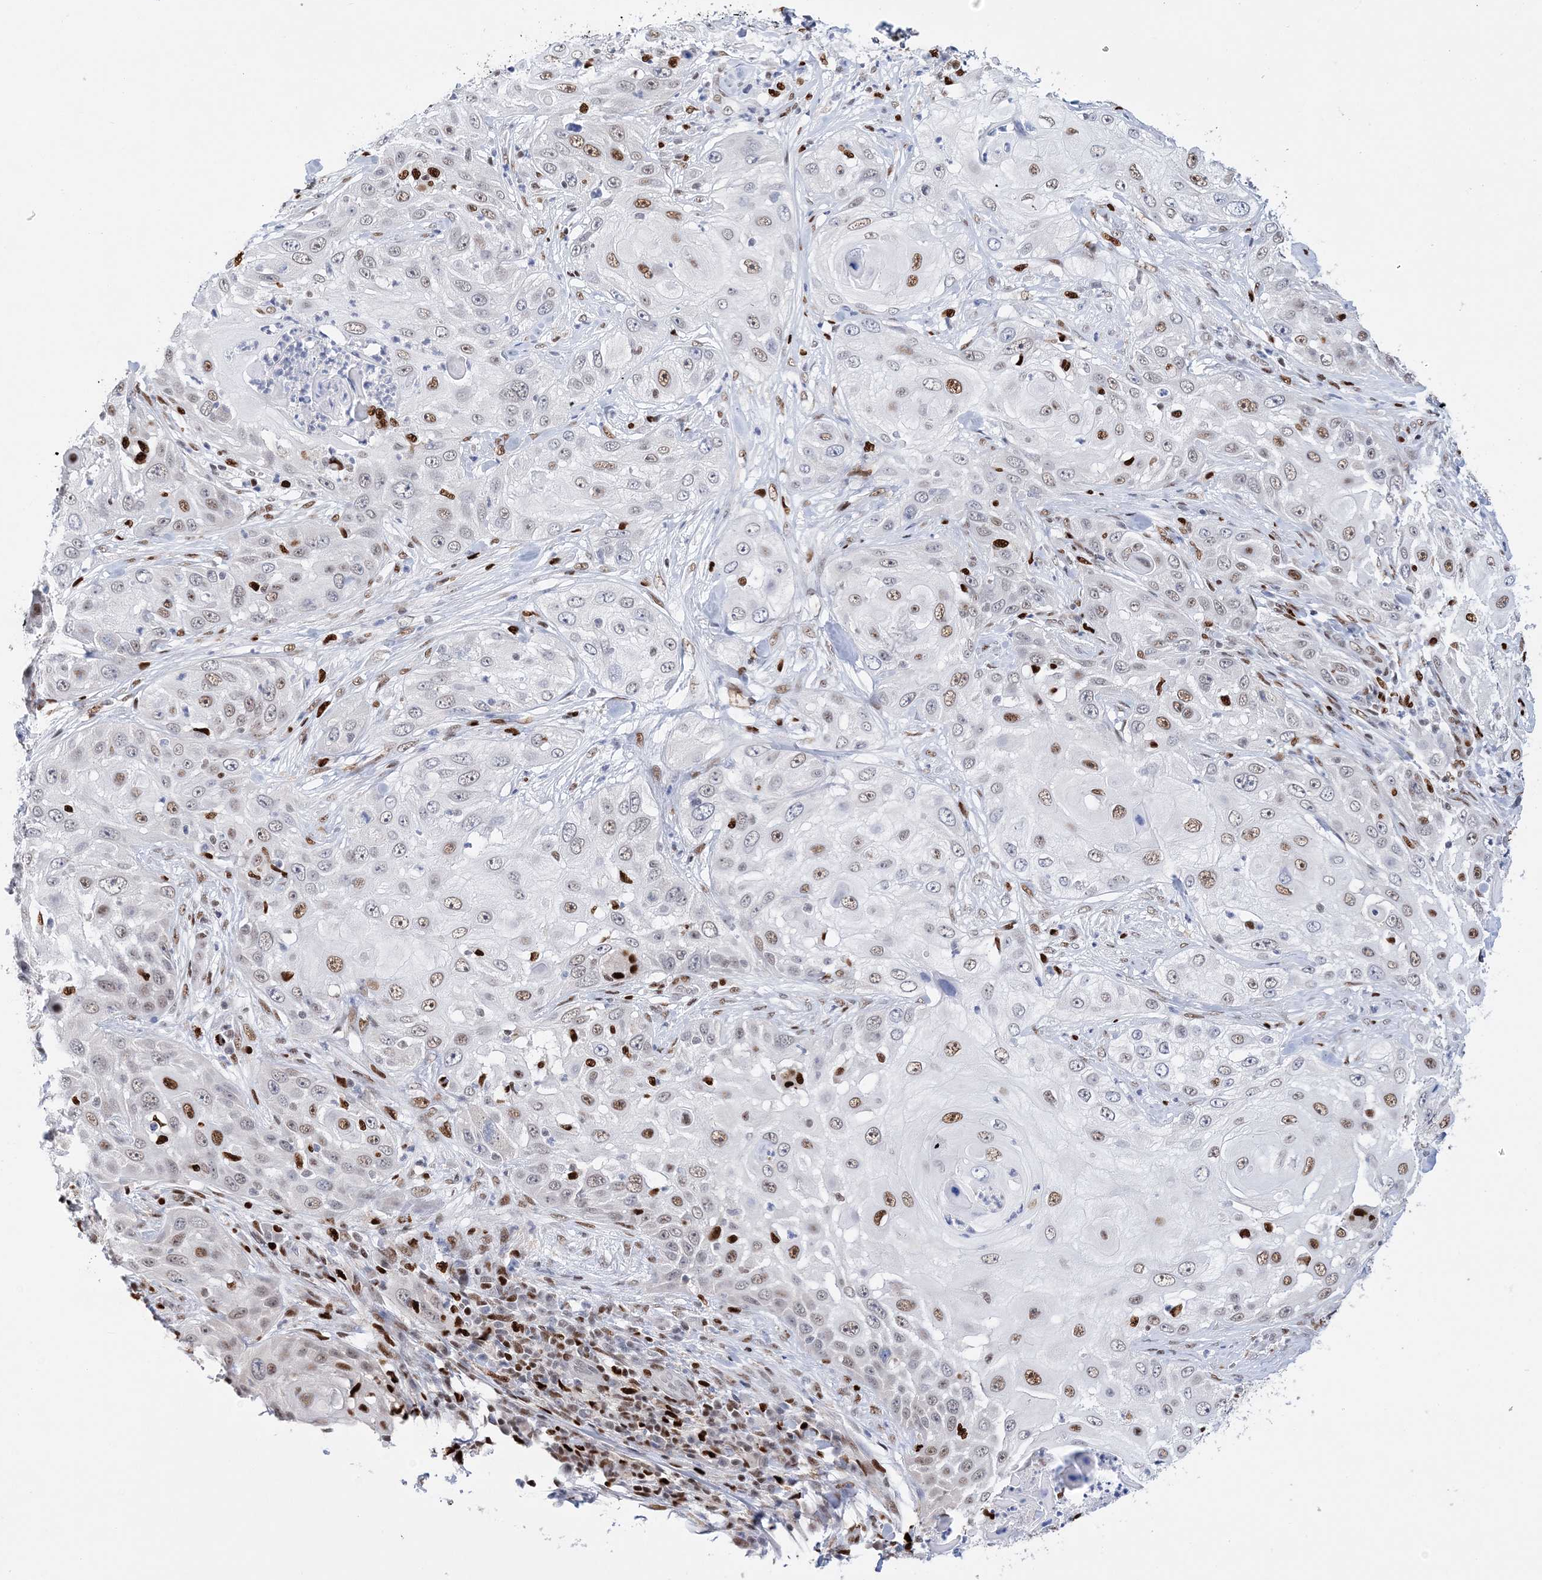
{"staining": {"intensity": "moderate", "quantity": "25%-75%", "location": "nuclear"}, "tissue": "skin cancer", "cell_type": "Tumor cells", "image_type": "cancer", "snomed": [{"axis": "morphology", "description": "Squamous cell carcinoma, NOS"}, {"axis": "topography", "description": "Skin"}], "caption": "Immunohistochemical staining of human skin cancer (squamous cell carcinoma) displays moderate nuclear protein expression in about 25%-75% of tumor cells.", "gene": "NIT2", "patient": {"sex": "female", "age": 44}}